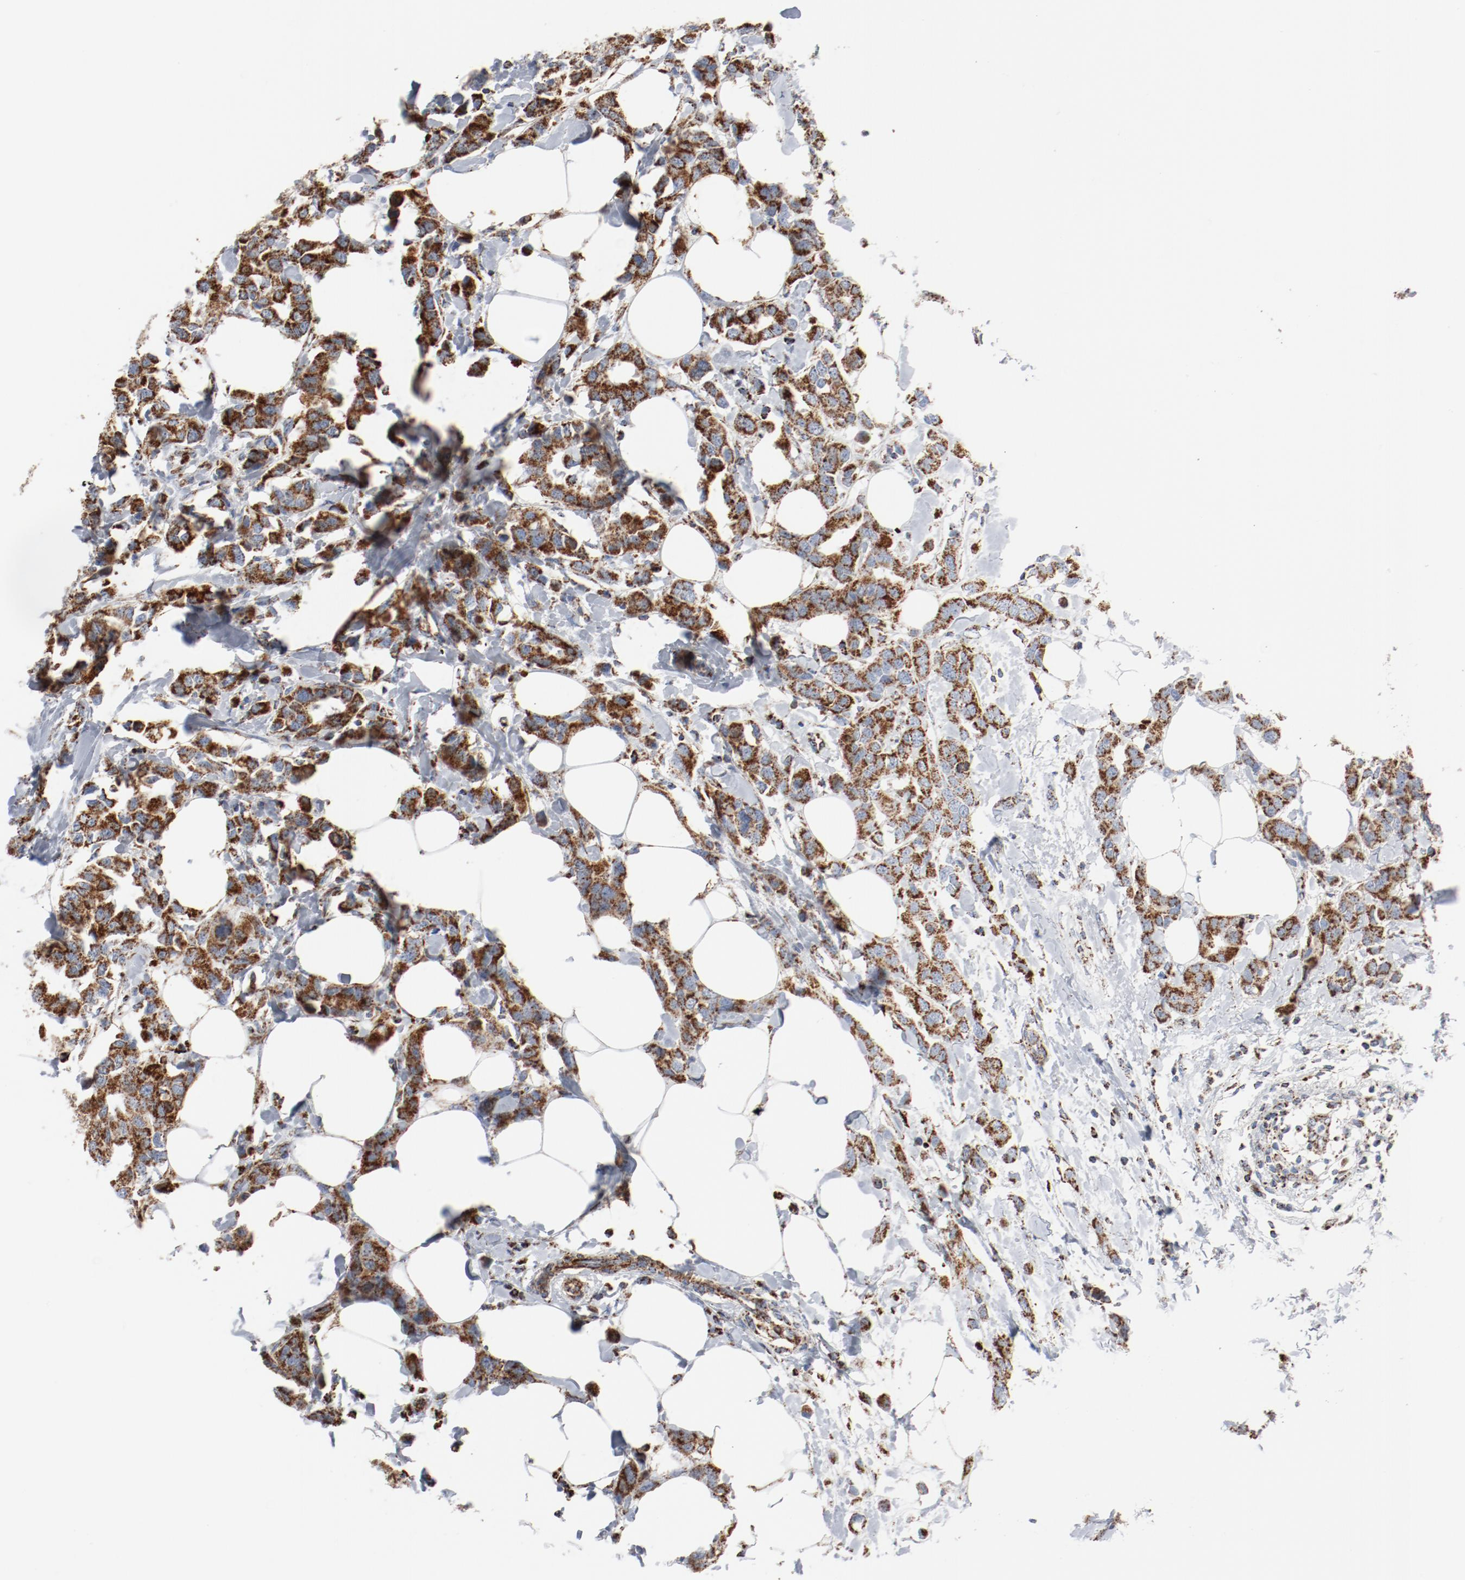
{"staining": {"intensity": "strong", "quantity": ">75%", "location": "cytoplasmic/membranous"}, "tissue": "breast cancer", "cell_type": "Tumor cells", "image_type": "cancer", "snomed": [{"axis": "morphology", "description": "Normal tissue, NOS"}, {"axis": "morphology", "description": "Duct carcinoma"}, {"axis": "topography", "description": "Breast"}], "caption": "Strong cytoplasmic/membranous positivity is identified in approximately >75% of tumor cells in breast cancer. (DAB = brown stain, brightfield microscopy at high magnification).", "gene": "NDUFB8", "patient": {"sex": "female", "age": 50}}